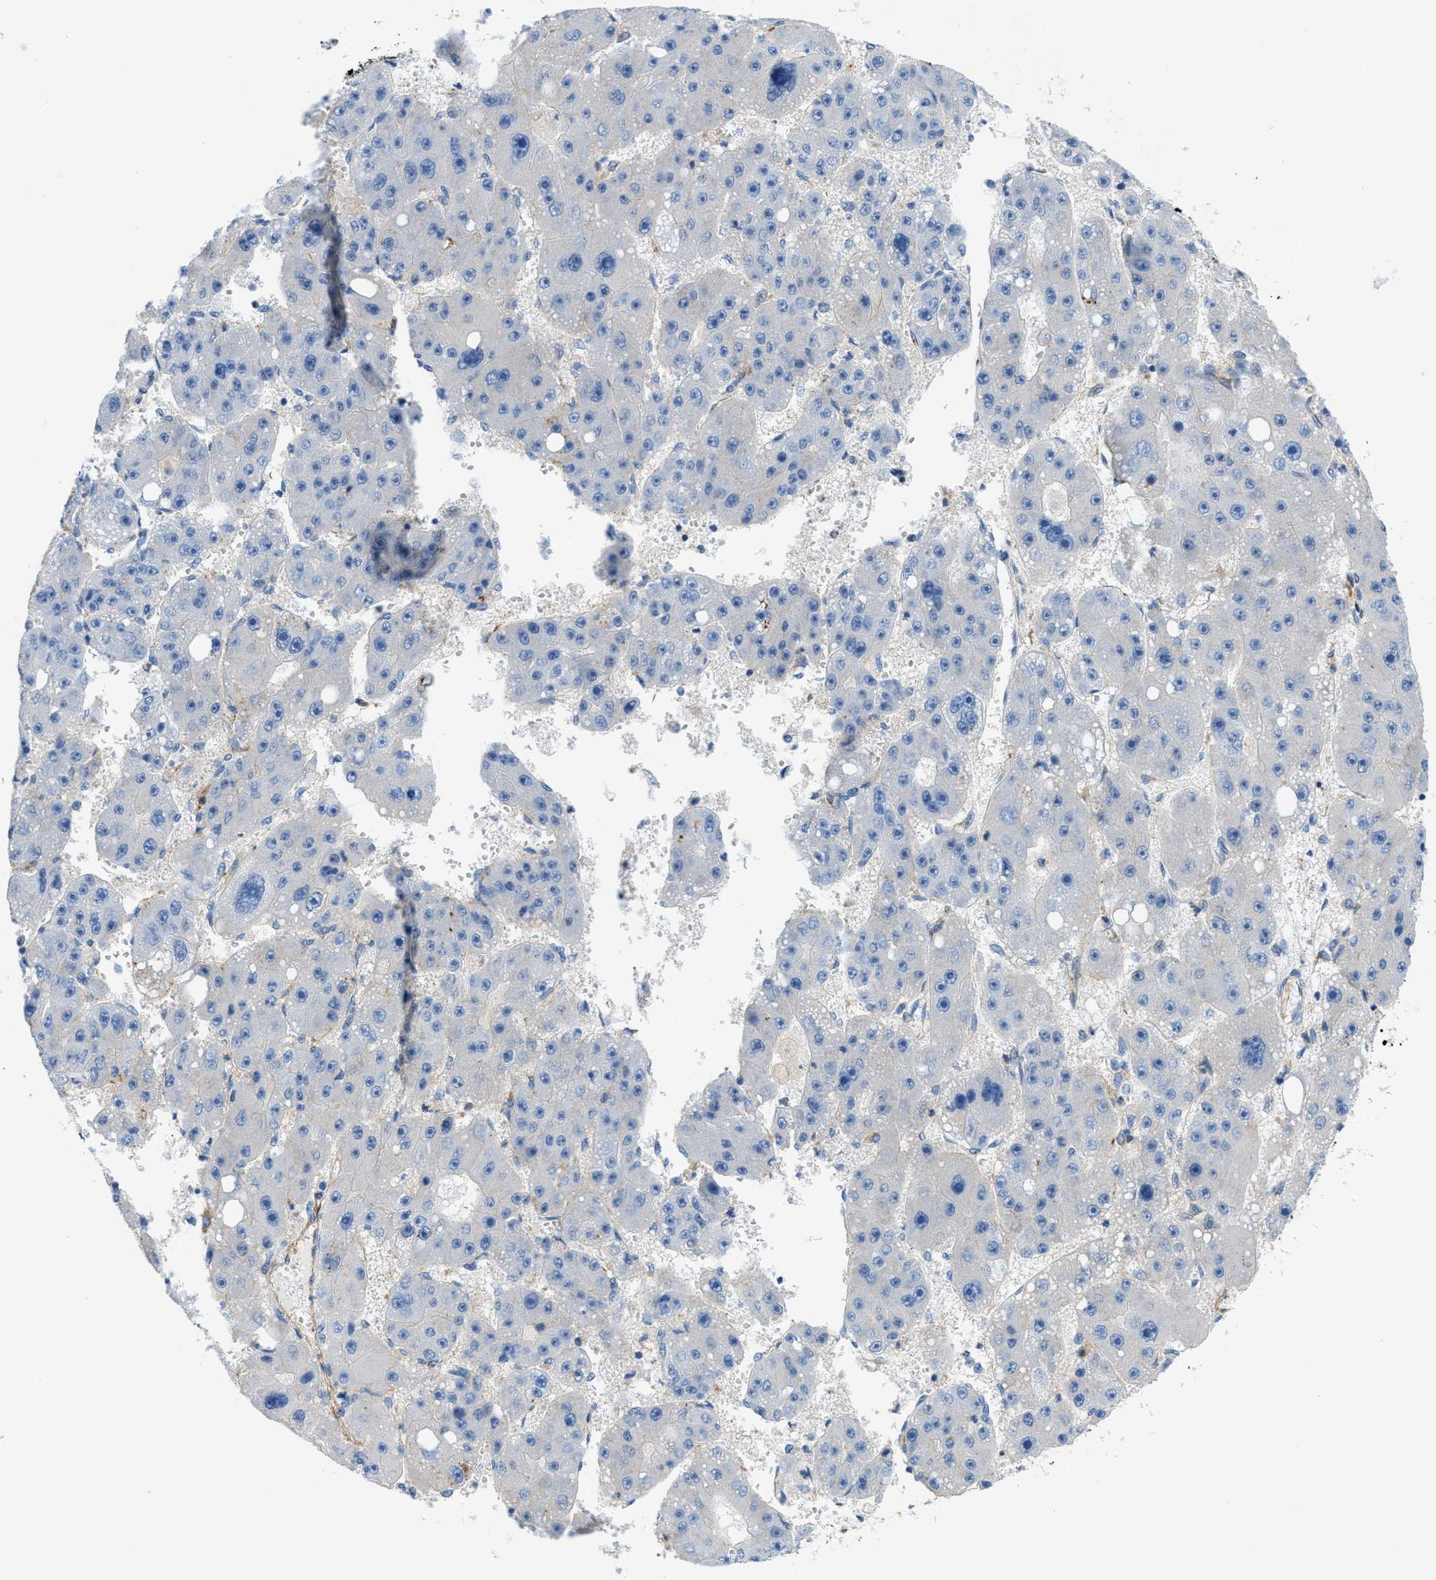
{"staining": {"intensity": "negative", "quantity": "none", "location": "none"}, "tissue": "liver cancer", "cell_type": "Tumor cells", "image_type": "cancer", "snomed": [{"axis": "morphology", "description": "Carcinoma, Hepatocellular, NOS"}, {"axis": "topography", "description": "Liver"}], "caption": "This is an immunohistochemistry photomicrograph of hepatocellular carcinoma (liver). There is no staining in tumor cells.", "gene": "ORAI1", "patient": {"sex": "female", "age": 61}}